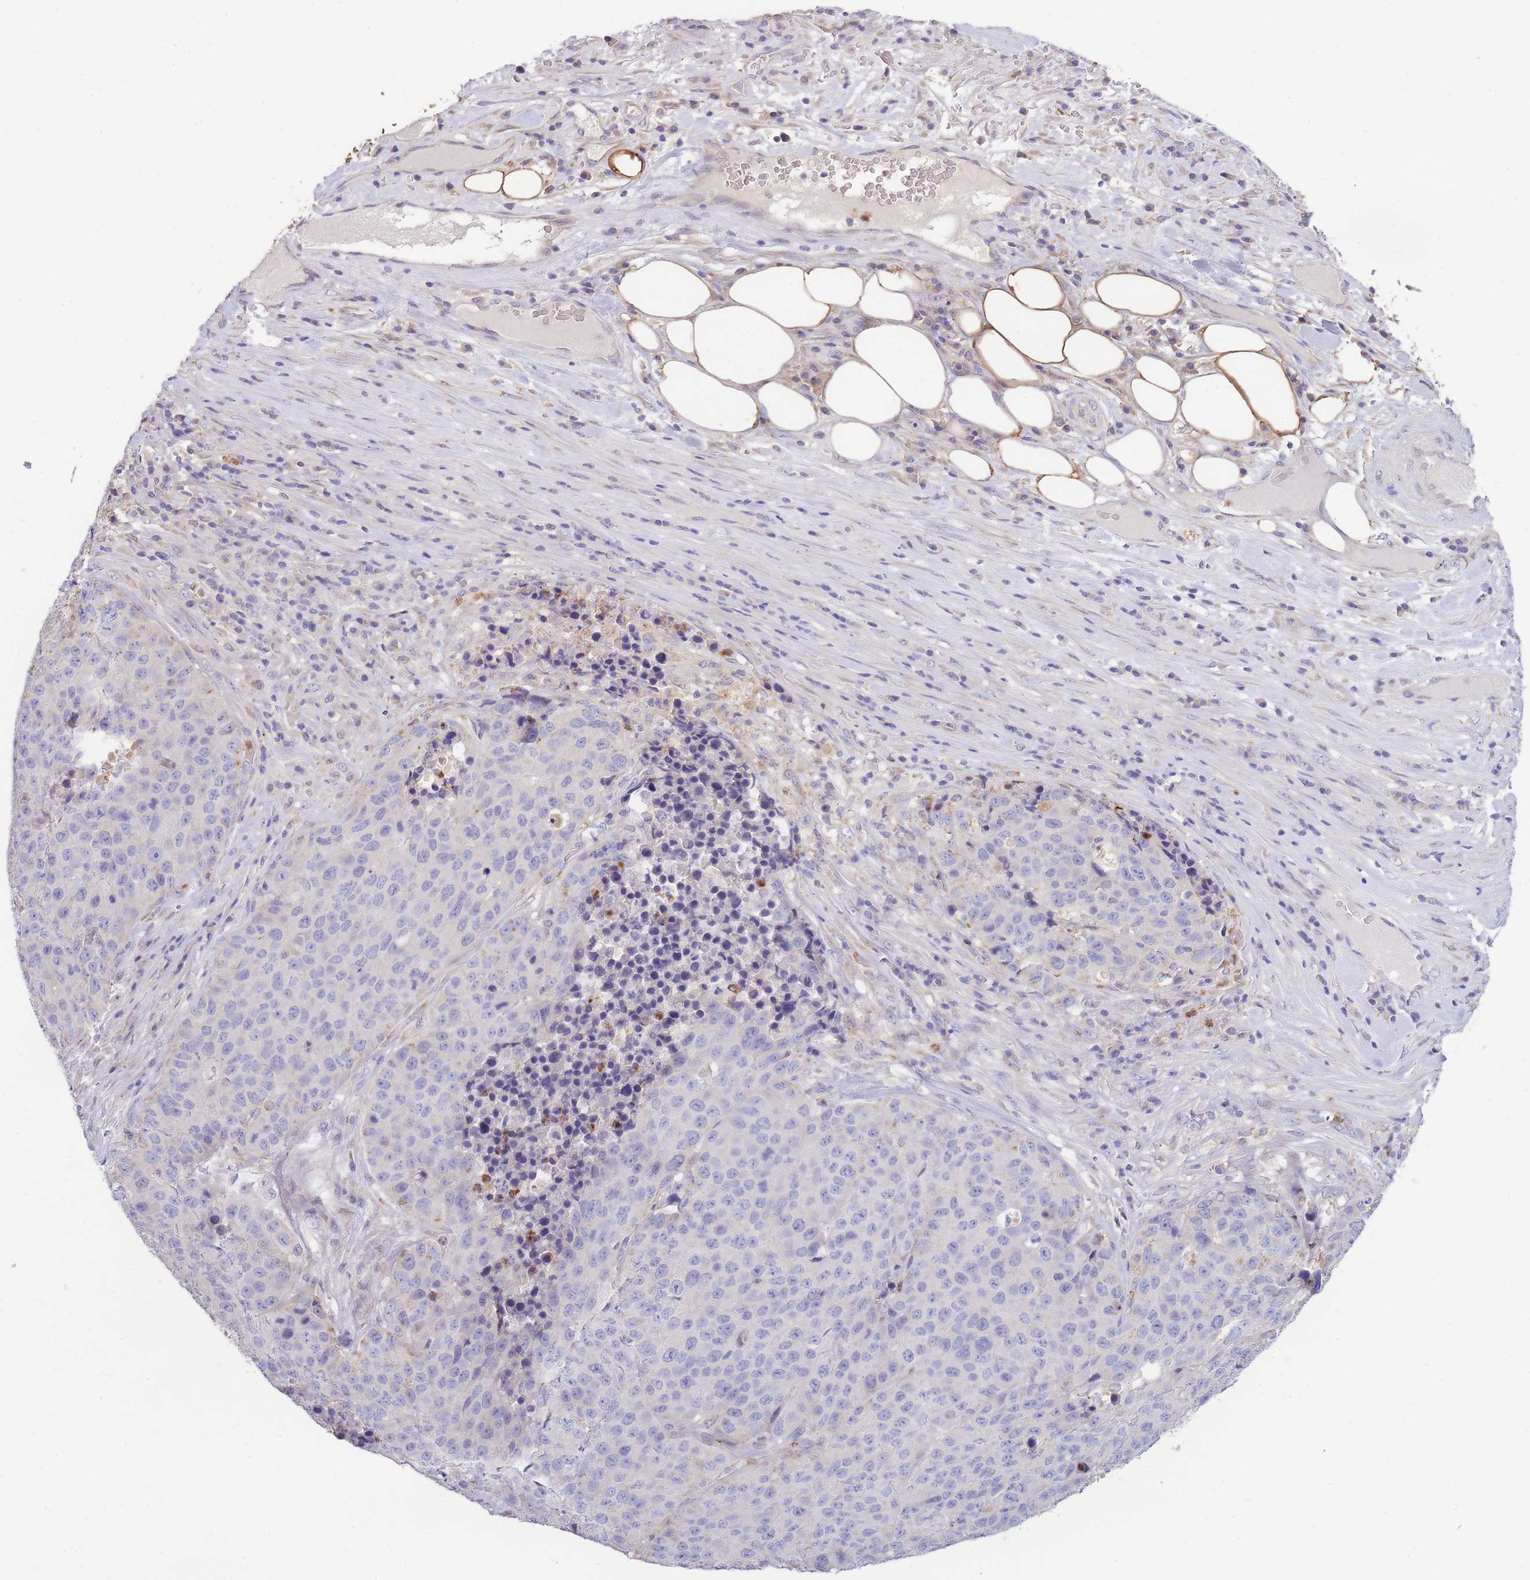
{"staining": {"intensity": "negative", "quantity": "none", "location": "none"}, "tissue": "stomach cancer", "cell_type": "Tumor cells", "image_type": "cancer", "snomed": [{"axis": "morphology", "description": "Adenocarcinoma, NOS"}, {"axis": "topography", "description": "Stomach"}], "caption": "Immunohistochemistry (IHC) photomicrograph of human stomach adenocarcinoma stained for a protein (brown), which shows no staining in tumor cells.", "gene": "CENPM", "patient": {"sex": "male", "age": 71}}